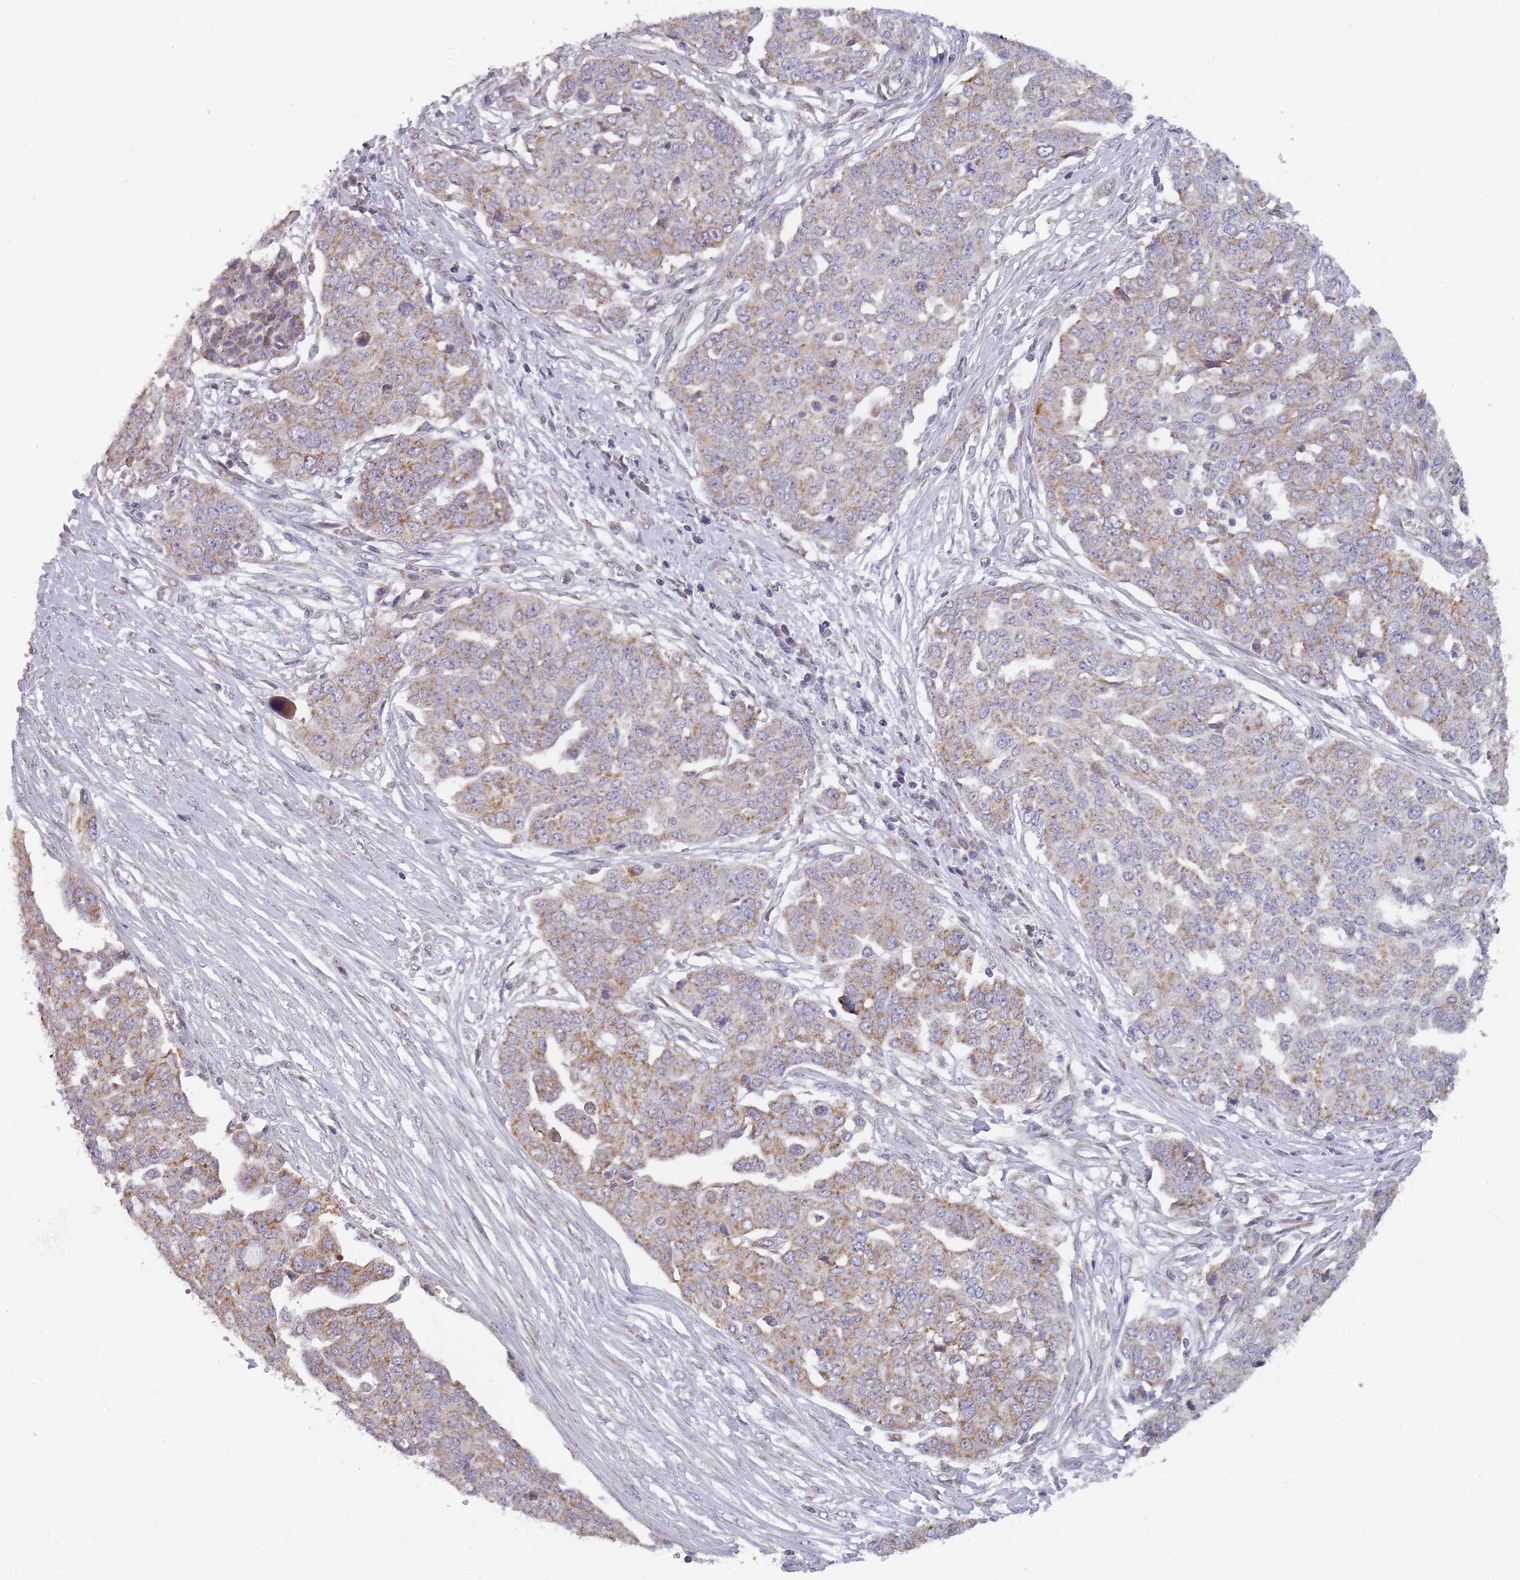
{"staining": {"intensity": "moderate", "quantity": ">75%", "location": "cytoplasmic/membranous"}, "tissue": "ovarian cancer", "cell_type": "Tumor cells", "image_type": "cancer", "snomed": [{"axis": "morphology", "description": "Cystadenocarcinoma, serous, NOS"}, {"axis": "topography", "description": "Soft tissue"}, {"axis": "topography", "description": "Ovary"}], "caption": "This image exhibits immunohistochemistry (IHC) staining of human ovarian cancer (serous cystadenocarcinoma), with medium moderate cytoplasmic/membranous staining in approximately >75% of tumor cells.", "gene": "MRPS18C", "patient": {"sex": "female", "age": 57}}